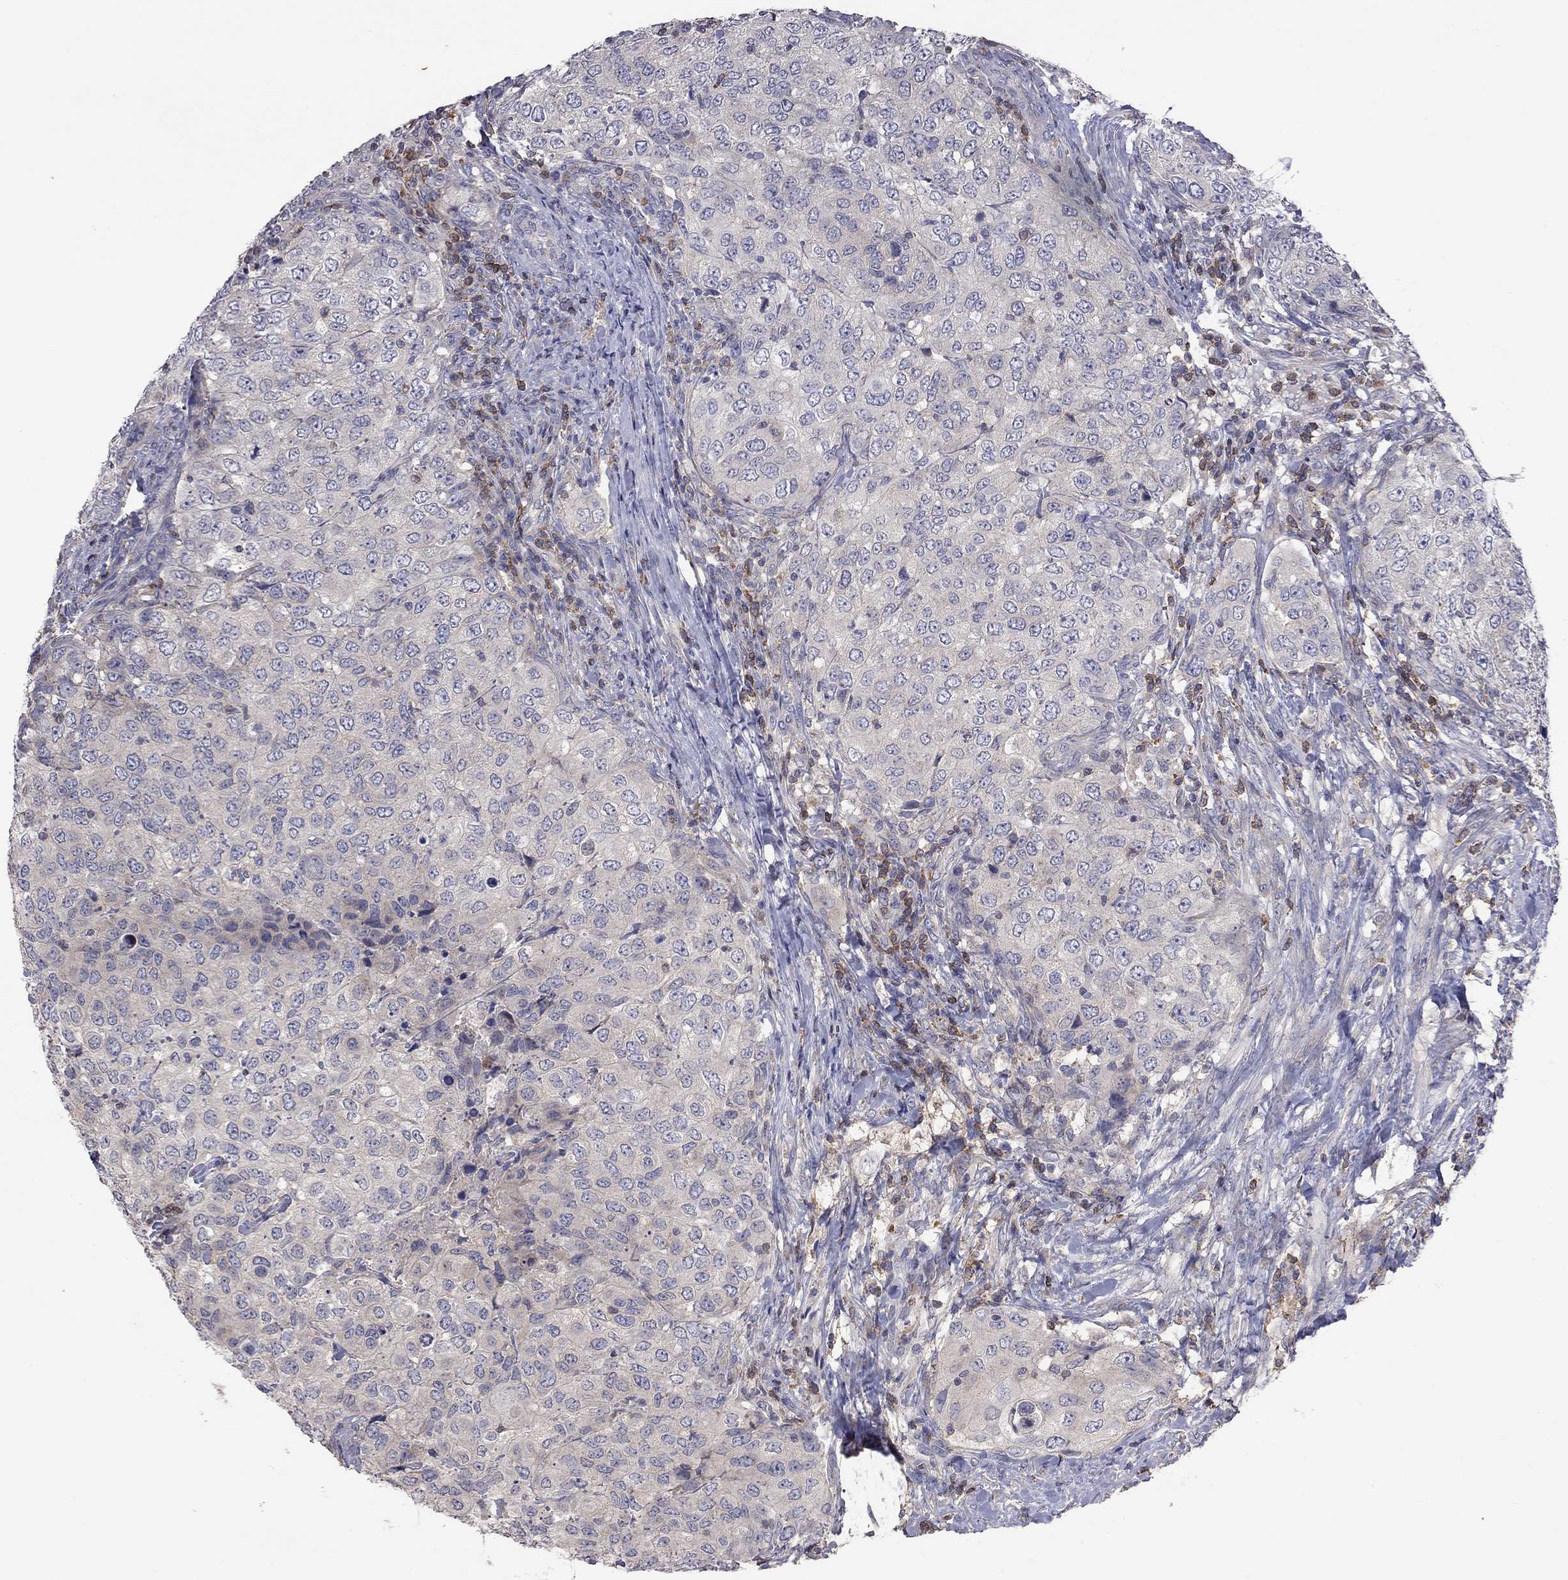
{"staining": {"intensity": "negative", "quantity": "none", "location": "none"}, "tissue": "urothelial cancer", "cell_type": "Tumor cells", "image_type": "cancer", "snomed": [{"axis": "morphology", "description": "Urothelial carcinoma, High grade"}, {"axis": "topography", "description": "Urinary bladder"}], "caption": "The photomicrograph reveals no staining of tumor cells in urothelial carcinoma (high-grade).", "gene": "IPCEF1", "patient": {"sex": "female", "age": 78}}